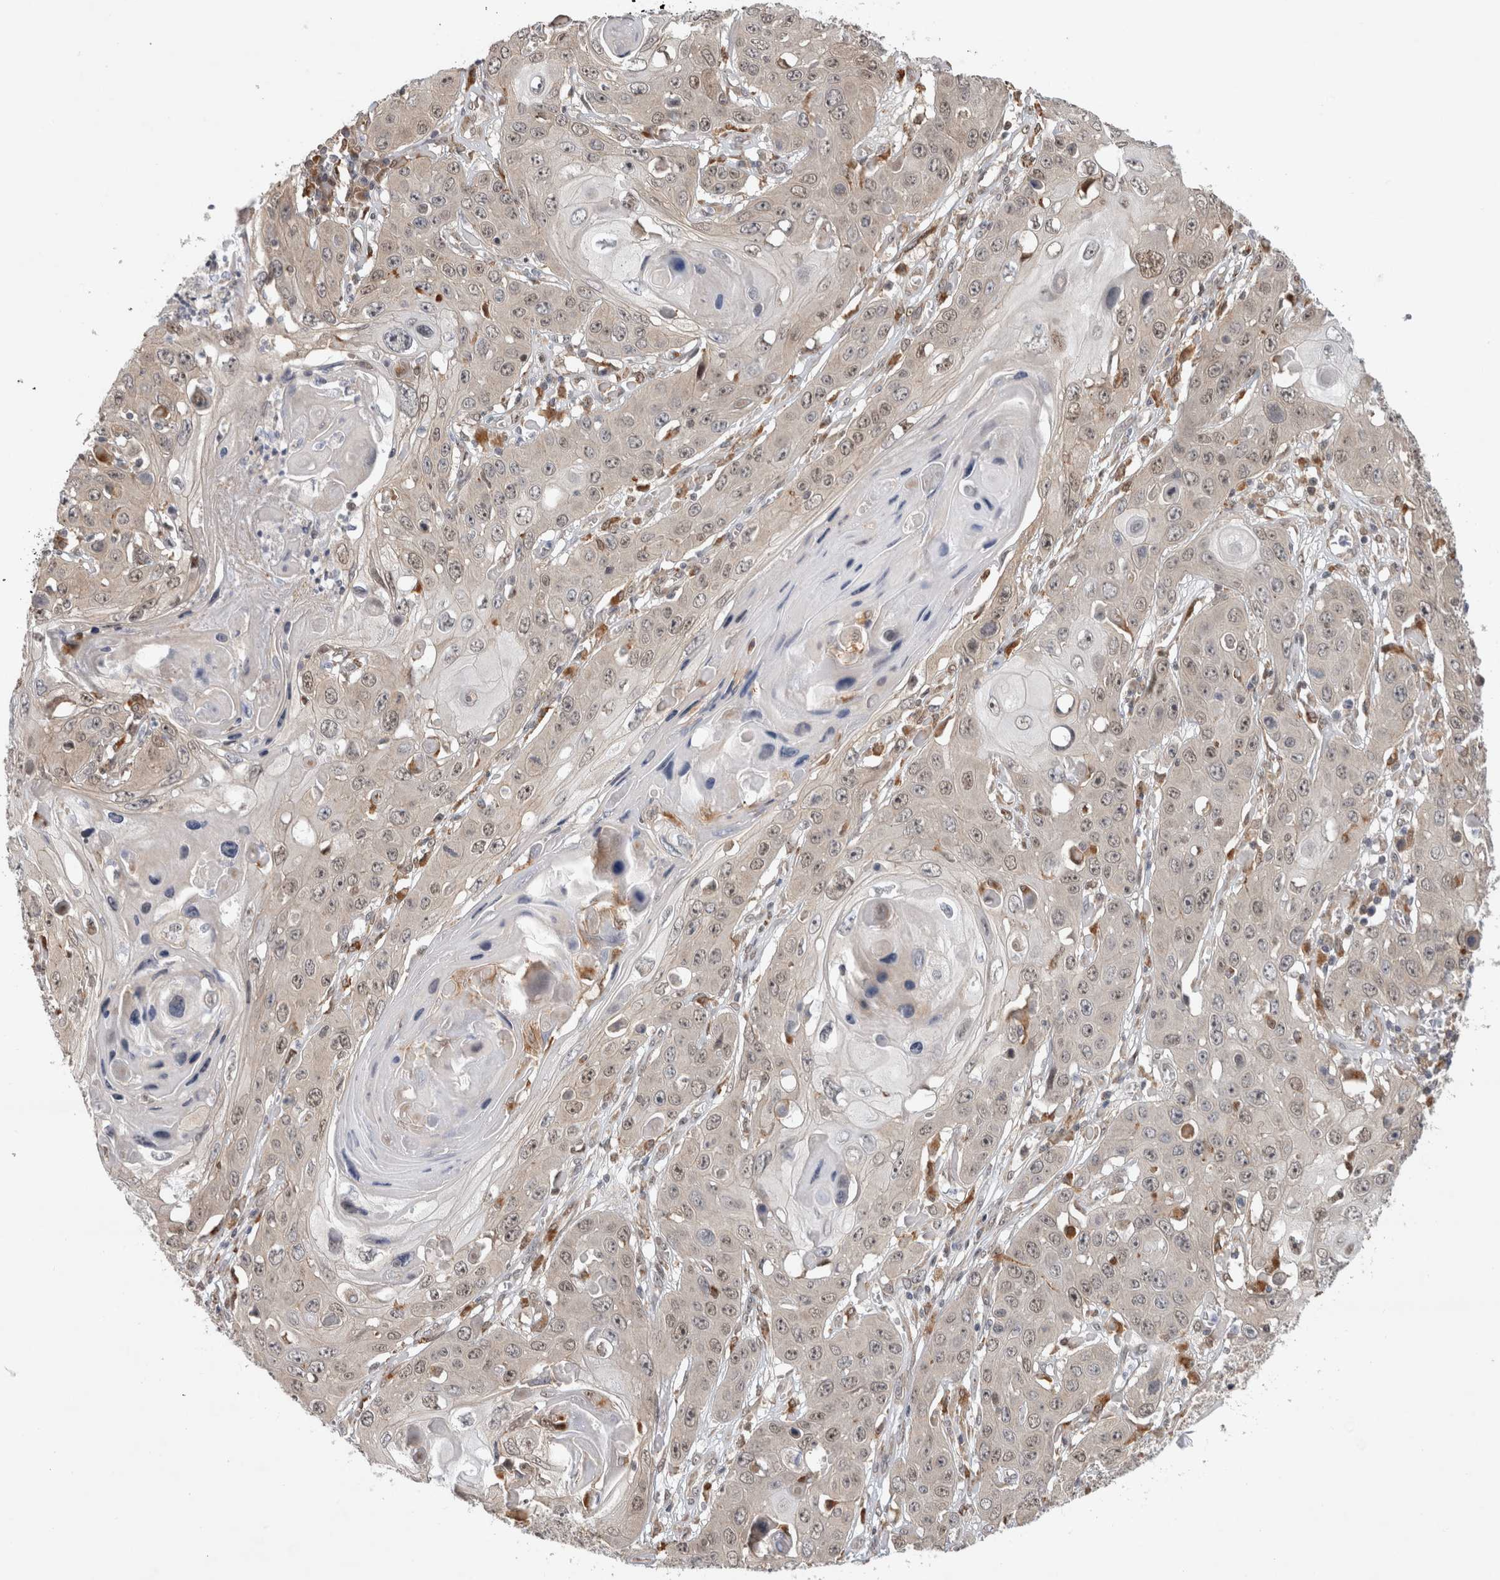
{"staining": {"intensity": "weak", "quantity": ">75%", "location": "nuclear"}, "tissue": "skin cancer", "cell_type": "Tumor cells", "image_type": "cancer", "snomed": [{"axis": "morphology", "description": "Squamous cell carcinoma, NOS"}, {"axis": "topography", "description": "Skin"}], "caption": "Protein staining exhibits weak nuclear staining in approximately >75% of tumor cells in squamous cell carcinoma (skin). The staining is performed using DAB brown chromogen to label protein expression. The nuclei are counter-stained blue using hematoxylin.", "gene": "NAB2", "patient": {"sex": "male", "age": 55}}